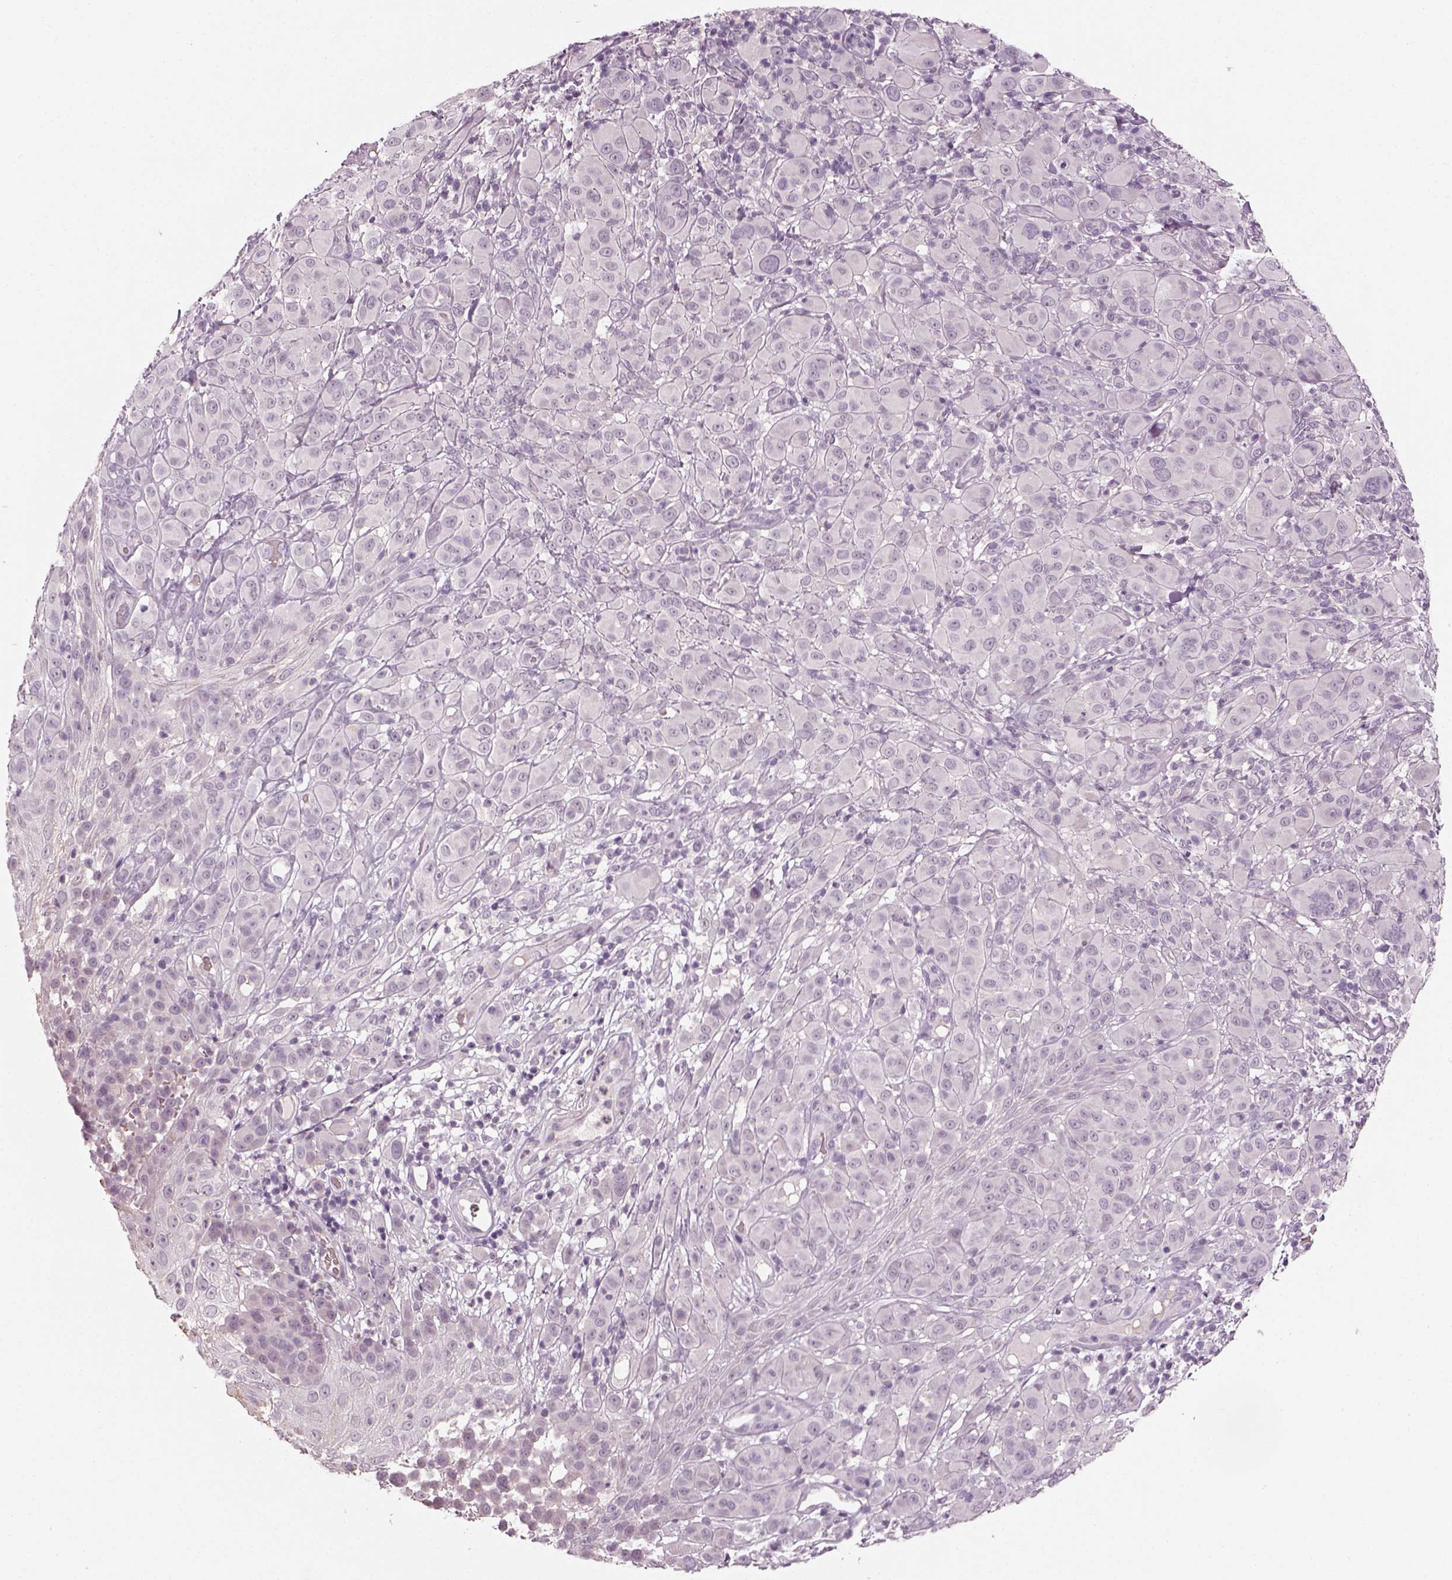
{"staining": {"intensity": "negative", "quantity": "none", "location": "none"}, "tissue": "melanoma", "cell_type": "Tumor cells", "image_type": "cancer", "snomed": [{"axis": "morphology", "description": "Malignant melanoma, NOS"}, {"axis": "topography", "description": "Skin"}], "caption": "An IHC histopathology image of malignant melanoma is shown. There is no staining in tumor cells of malignant melanoma.", "gene": "GDNF", "patient": {"sex": "female", "age": 87}}